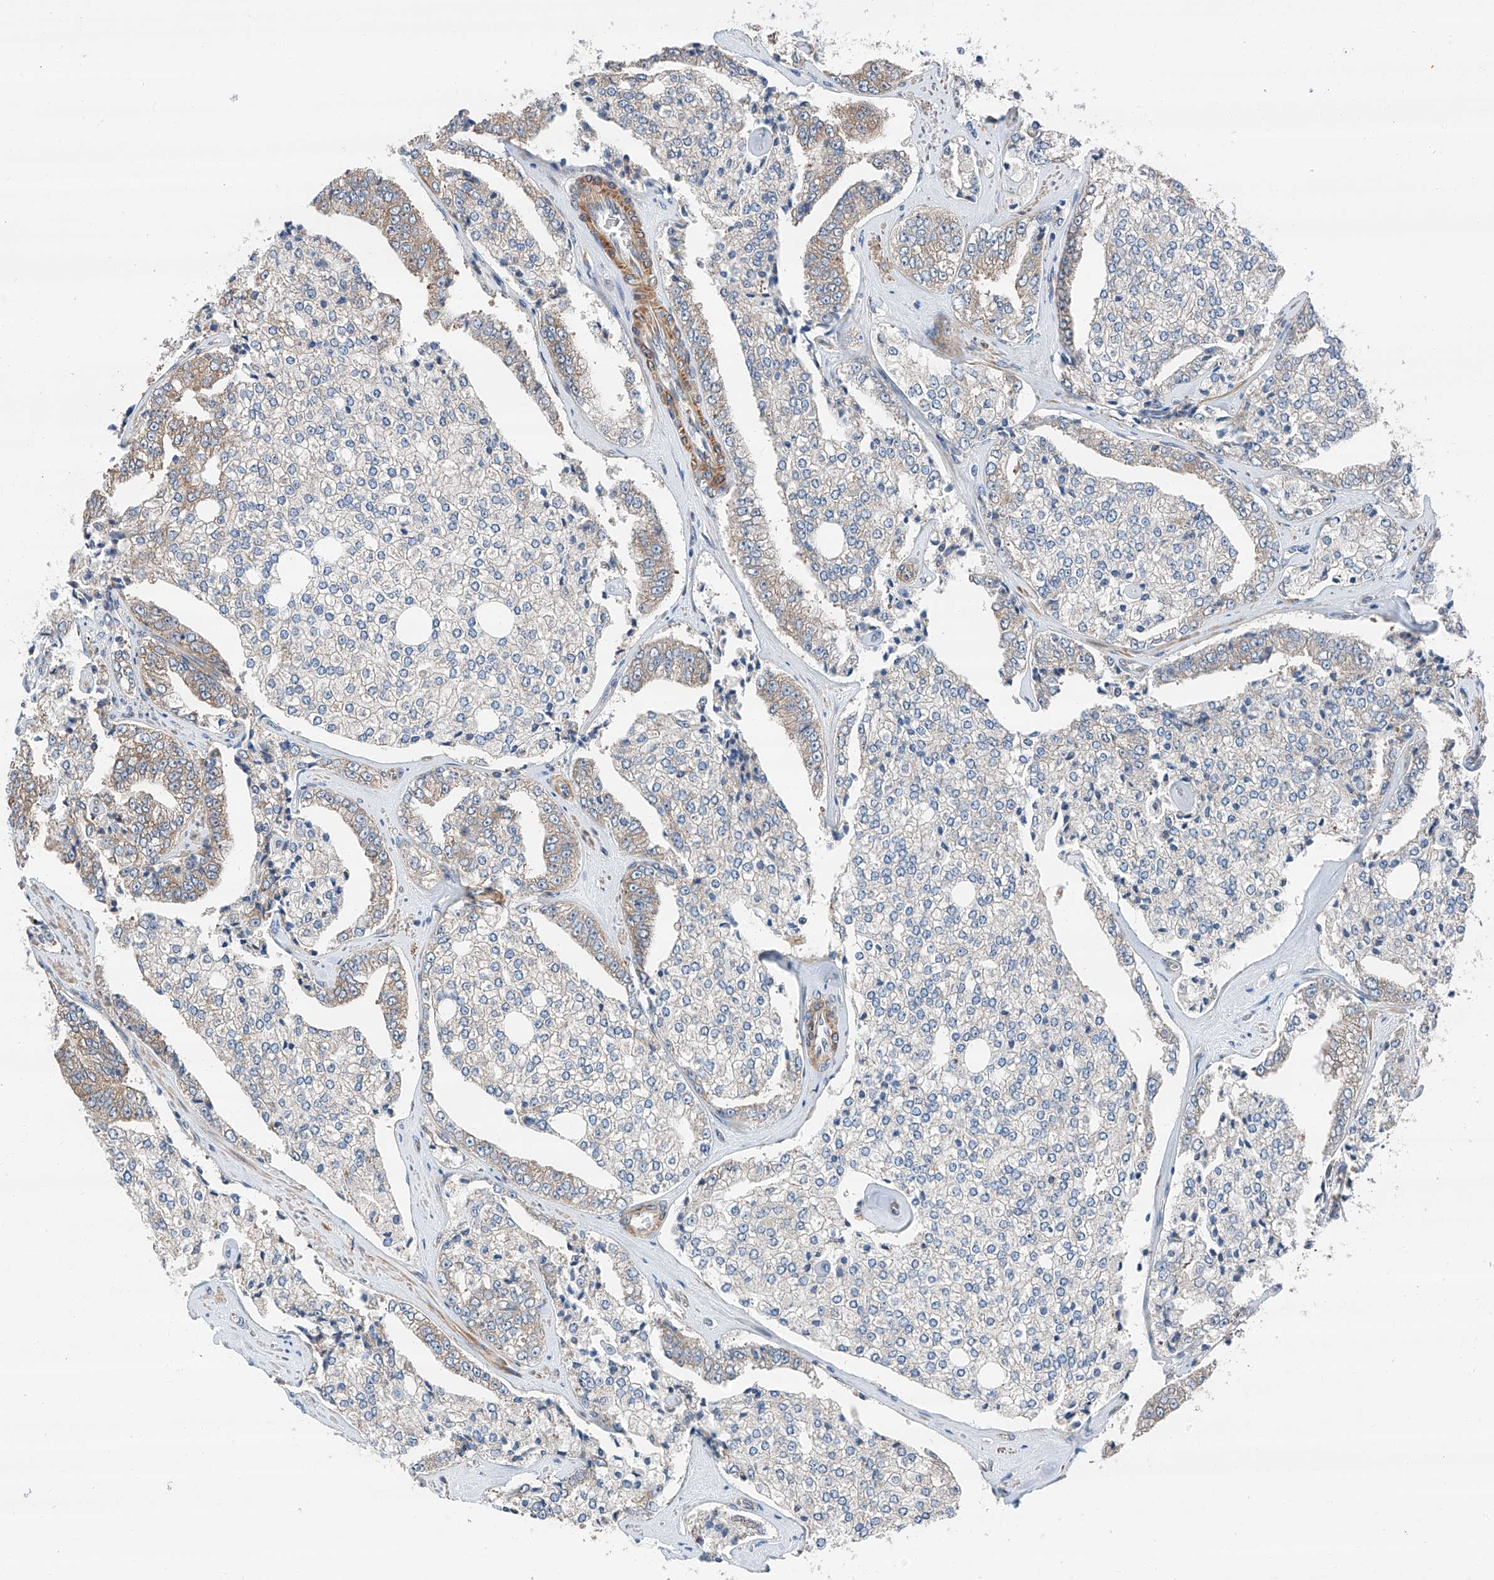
{"staining": {"intensity": "weak", "quantity": "<25%", "location": "cytoplasmic/membranous"}, "tissue": "prostate cancer", "cell_type": "Tumor cells", "image_type": "cancer", "snomed": [{"axis": "morphology", "description": "Adenocarcinoma, High grade"}, {"axis": "topography", "description": "Prostate"}], "caption": "This is an immunohistochemistry (IHC) image of human prostate high-grade adenocarcinoma. There is no expression in tumor cells.", "gene": "ZC3H15", "patient": {"sex": "male", "age": 71}}